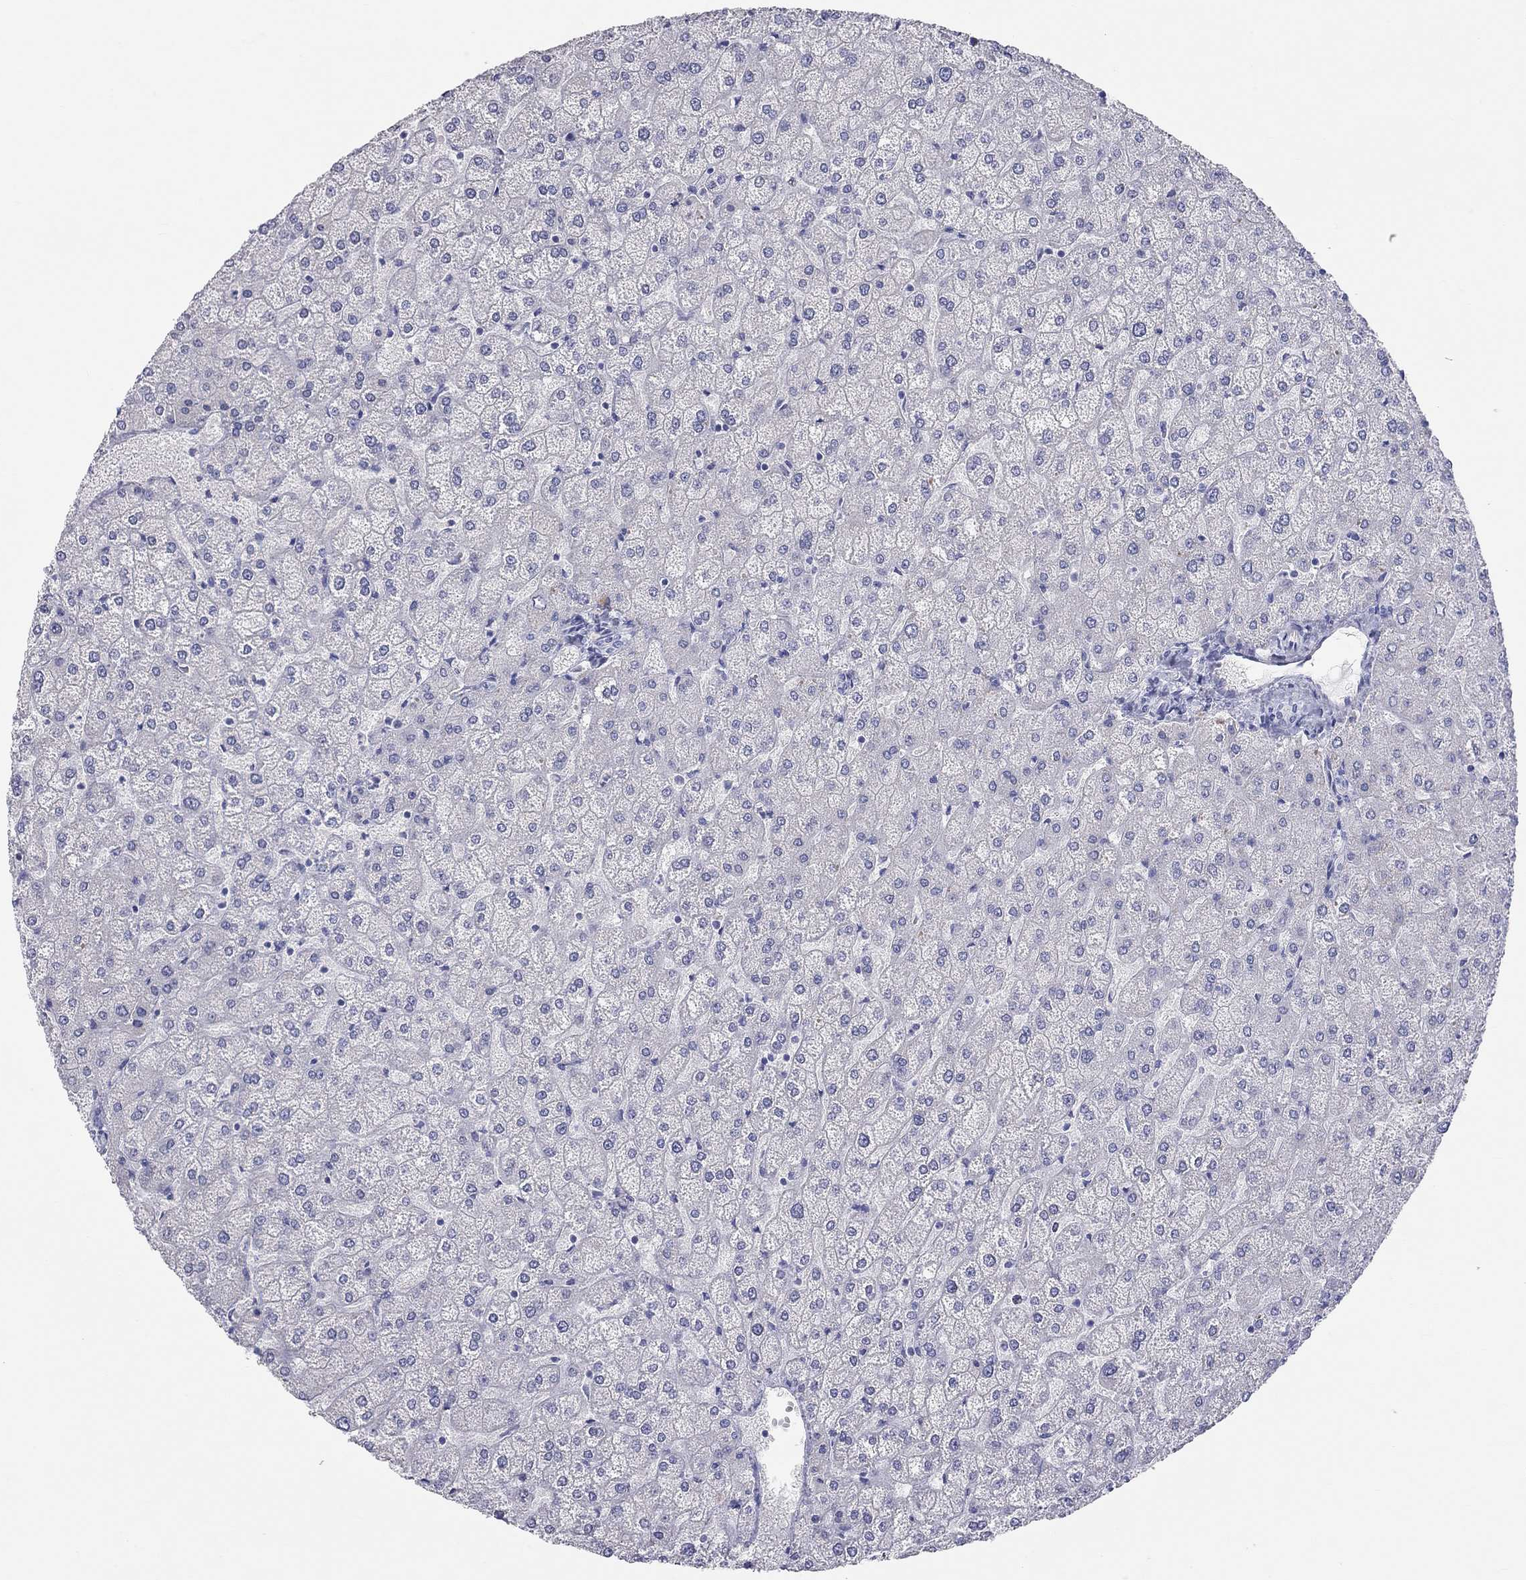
{"staining": {"intensity": "negative", "quantity": "none", "location": "none"}, "tissue": "liver", "cell_type": "Cholangiocytes", "image_type": "normal", "snomed": [{"axis": "morphology", "description": "Normal tissue, NOS"}, {"axis": "topography", "description": "Liver"}], "caption": "Photomicrograph shows no significant protein positivity in cholangiocytes of normal liver.", "gene": "PCDHGC5", "patient": {"sex": "female", "age": 32}}